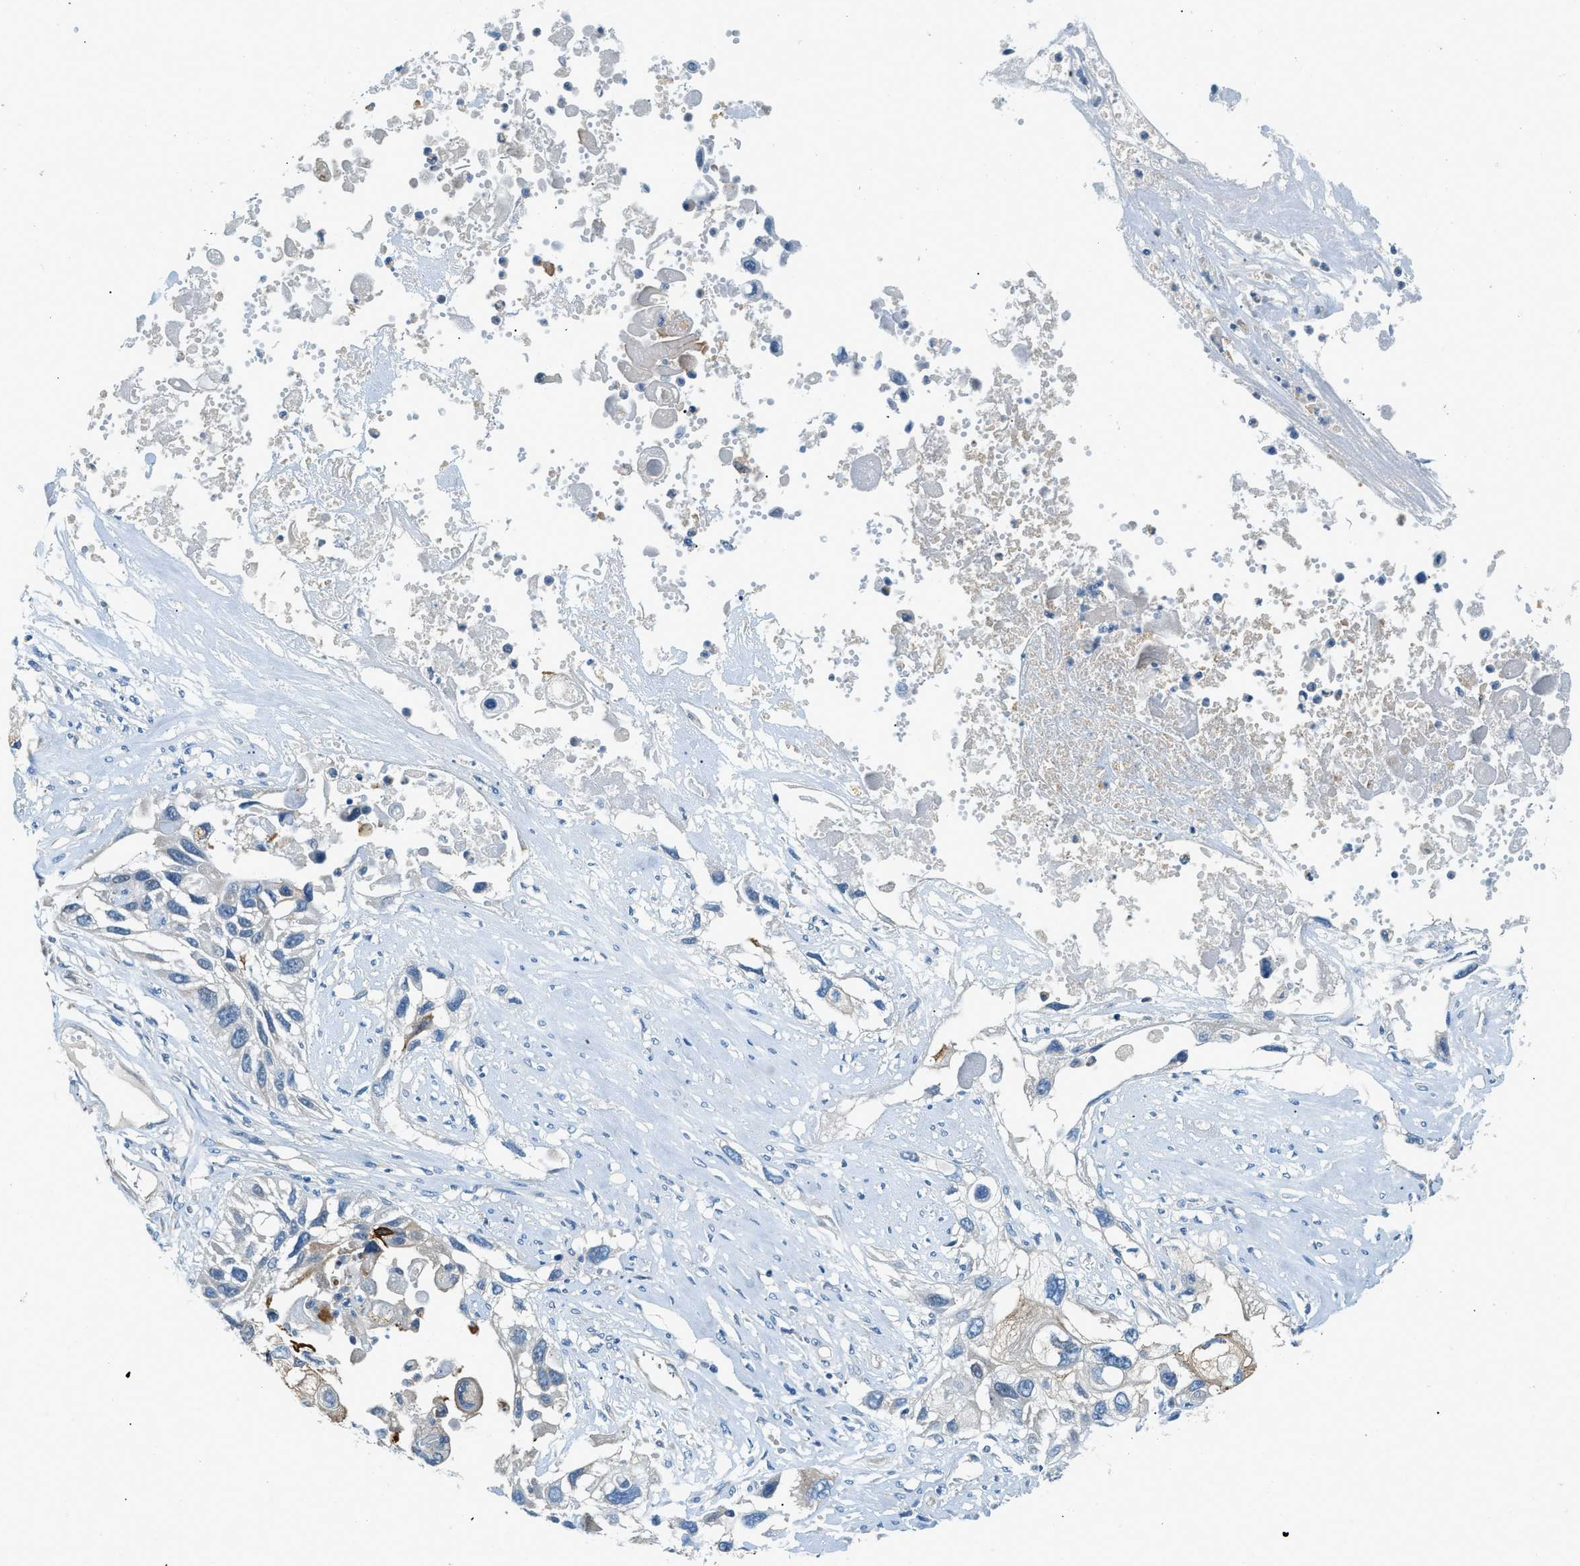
{"staining": {"intensity": "moderate", "quantity": "<25%", "location": "cytoplasmic/membranous"}, "tissue": "lung cancer", "cell_type": "Tumor cells", "image_type": "cancer", "snomed": [{"axis": "morphology", "description": "Squamous cell carcinoma, NOS"}, {"axis": "topography", "description": "Lung"}], "caption": "Human lung cancer (squamous cell carcinoma) stained with a protein marker shows moderate staining in tumor cells.", "gene": "ZNF367", "patient": {"sex": "male", "age": 71}}